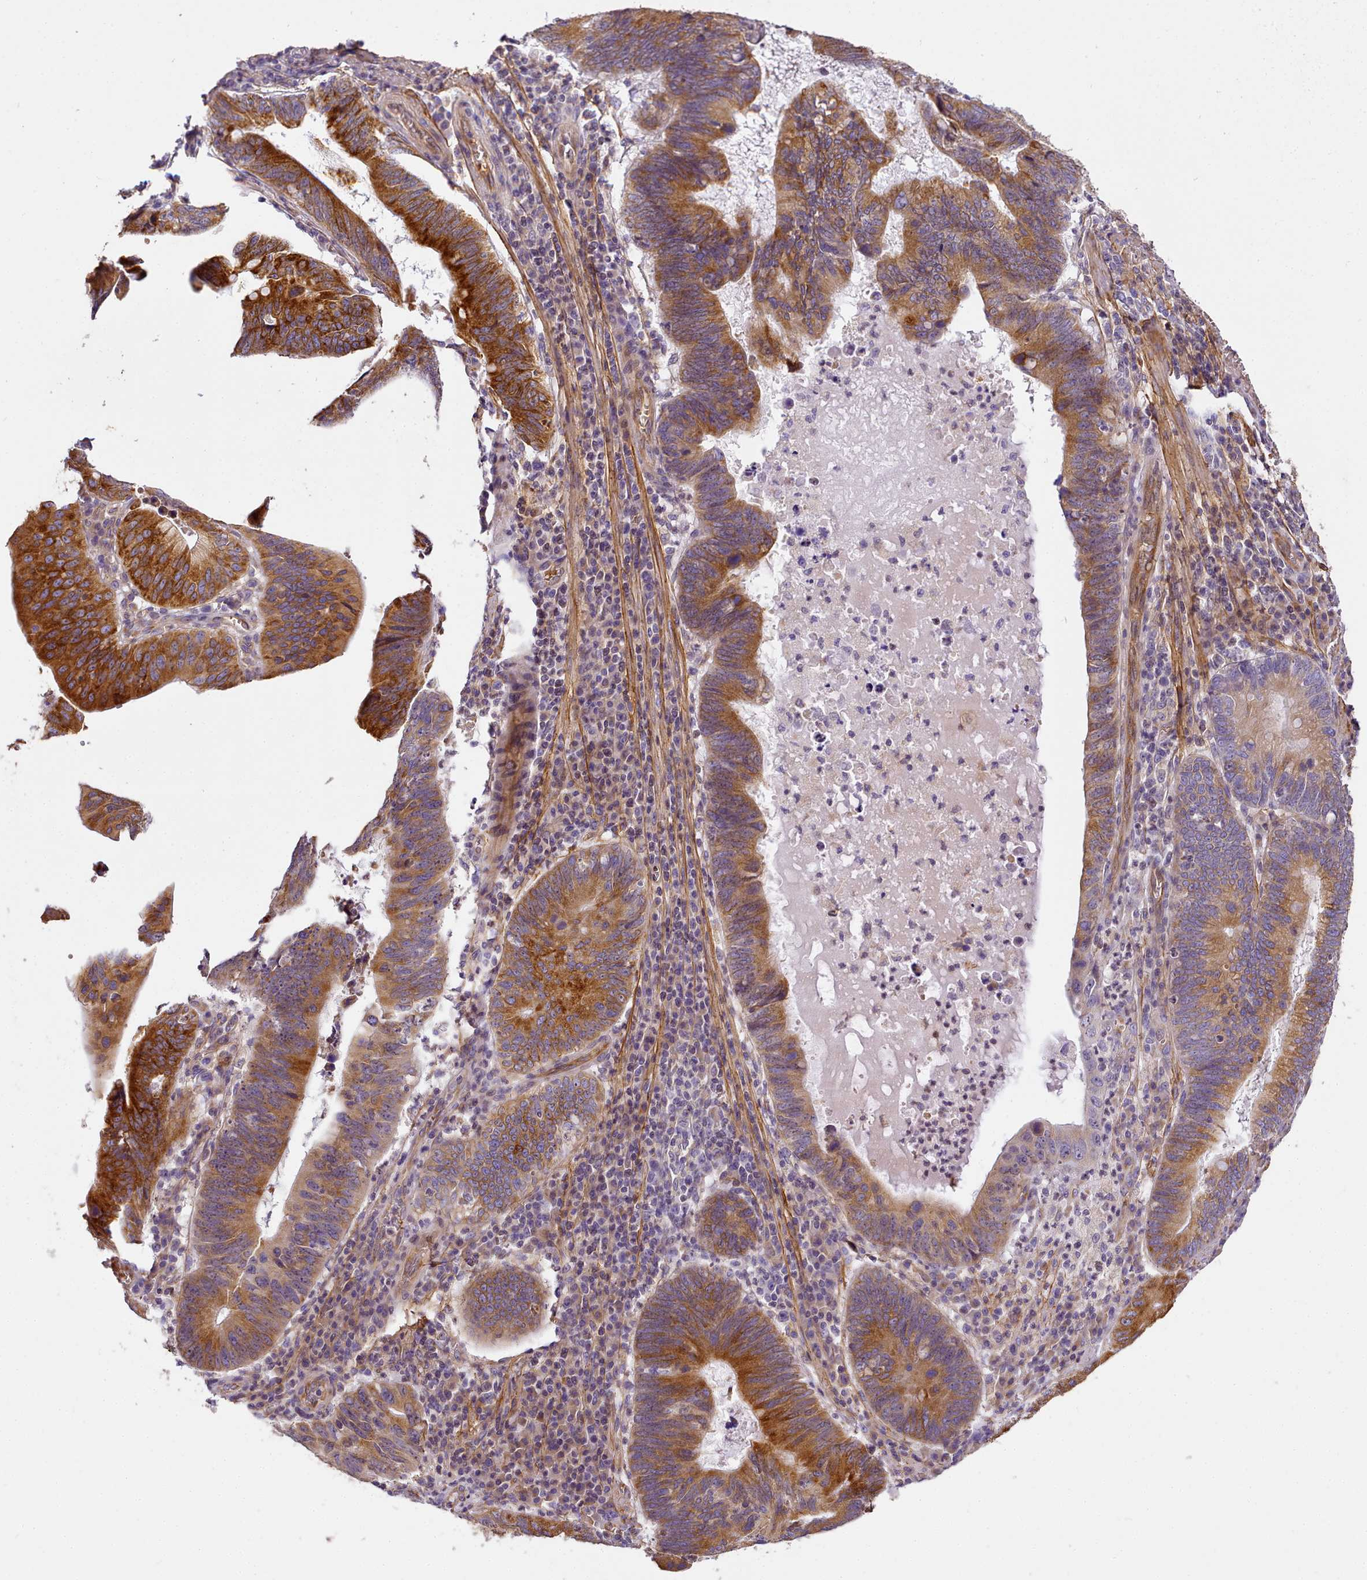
{"staining": {"intensity": "strong", "quantity": ">75%", "location": "cytoplasmic/membranous"}, "tissue": "stomach cancer", "cell_type": "Tumor cells", "image_type": "cancer", "snomed": [{"axis": "morphology", "description": "Adenocarcinoma, NOS"}, {"axis": "topography", "description": "Stomach"}], "caption": "A histopathology image of human stomach cancer (adenocarcinoma) stained for a protein displays strong cytoplasmic/membranous brown staining in tumor cells.", "gene": "NBPF1", "patient": {"sex": "male", "age": 59}}